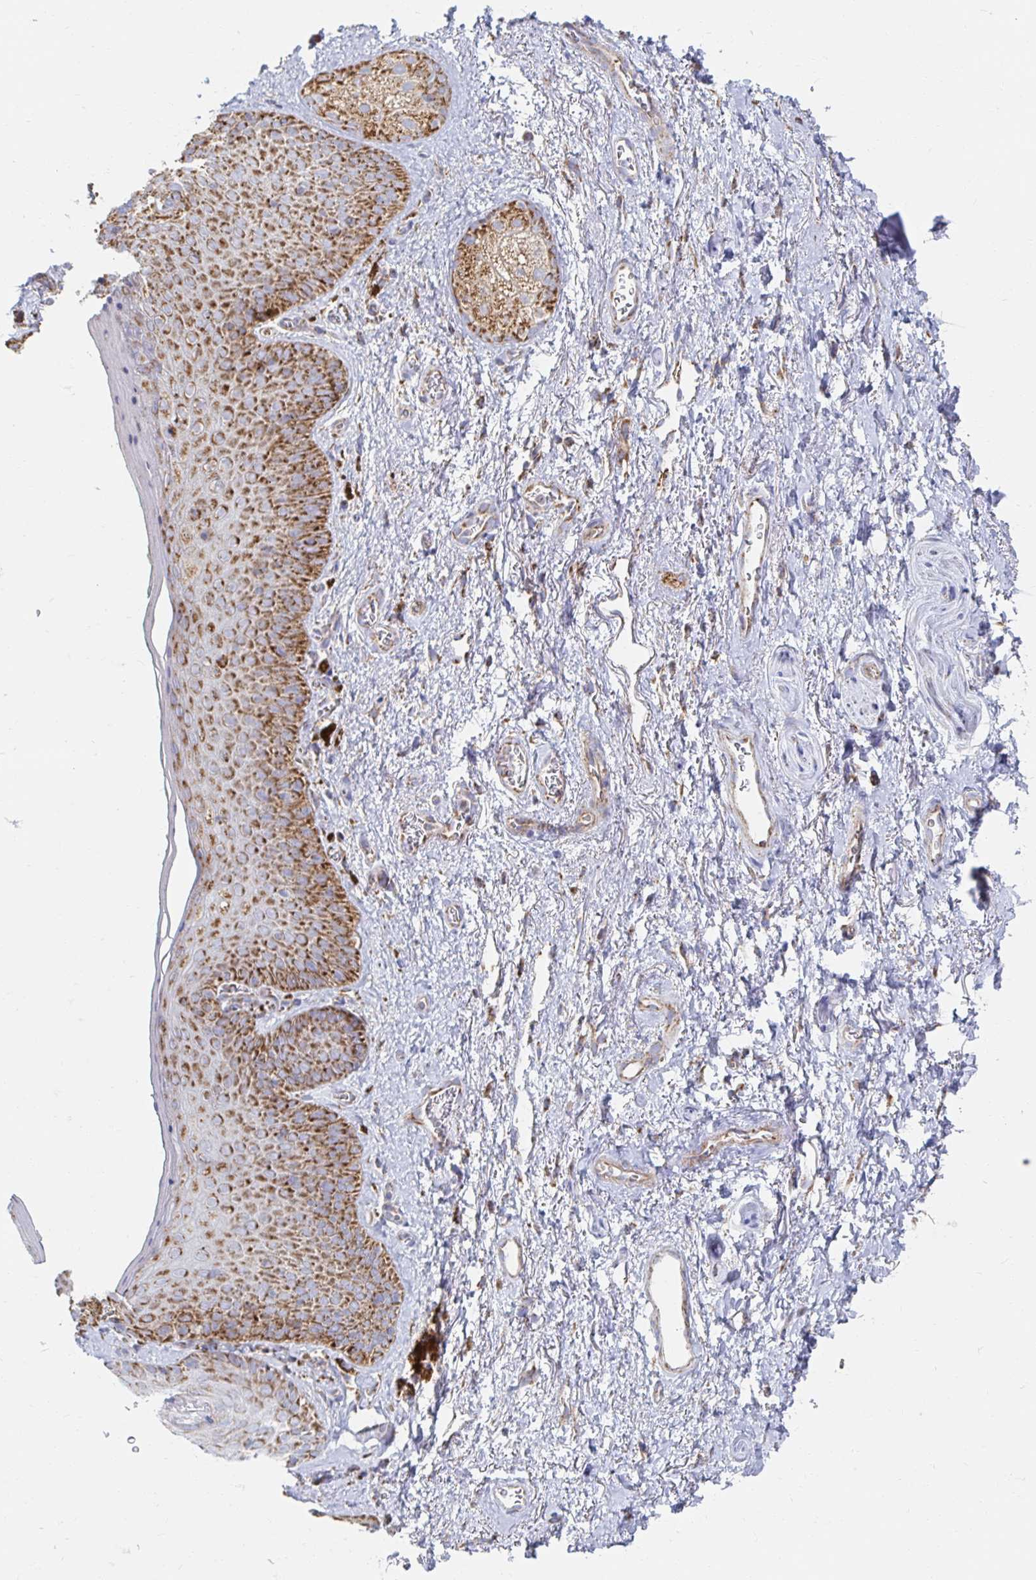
{"staining": {"intensity": "negative", "quantity": "none", "location": "none"}, "tissue": "adipose tissue", "cell_type": "Adipocytes", "image_type": "normal", "snomed": [{"axis": "morphology", "description": "Normal tissue, NOS"}, {"axis": "topography", "description": "Vulva"}, {"axis": "topography", "description": "Peripheral nerve tissue"}], "caption": "Unremarkable adipose tissue was stained to show a protein in brown. There is no significant positivity in adipocytes. The staining is performed using DAB (3,3'-diaminobenzidine) brown chromogen with nuclei counter-stained in using hematoxylin.", "gene": "MAVS", "patient": {"sex": "female", "age": 66}}